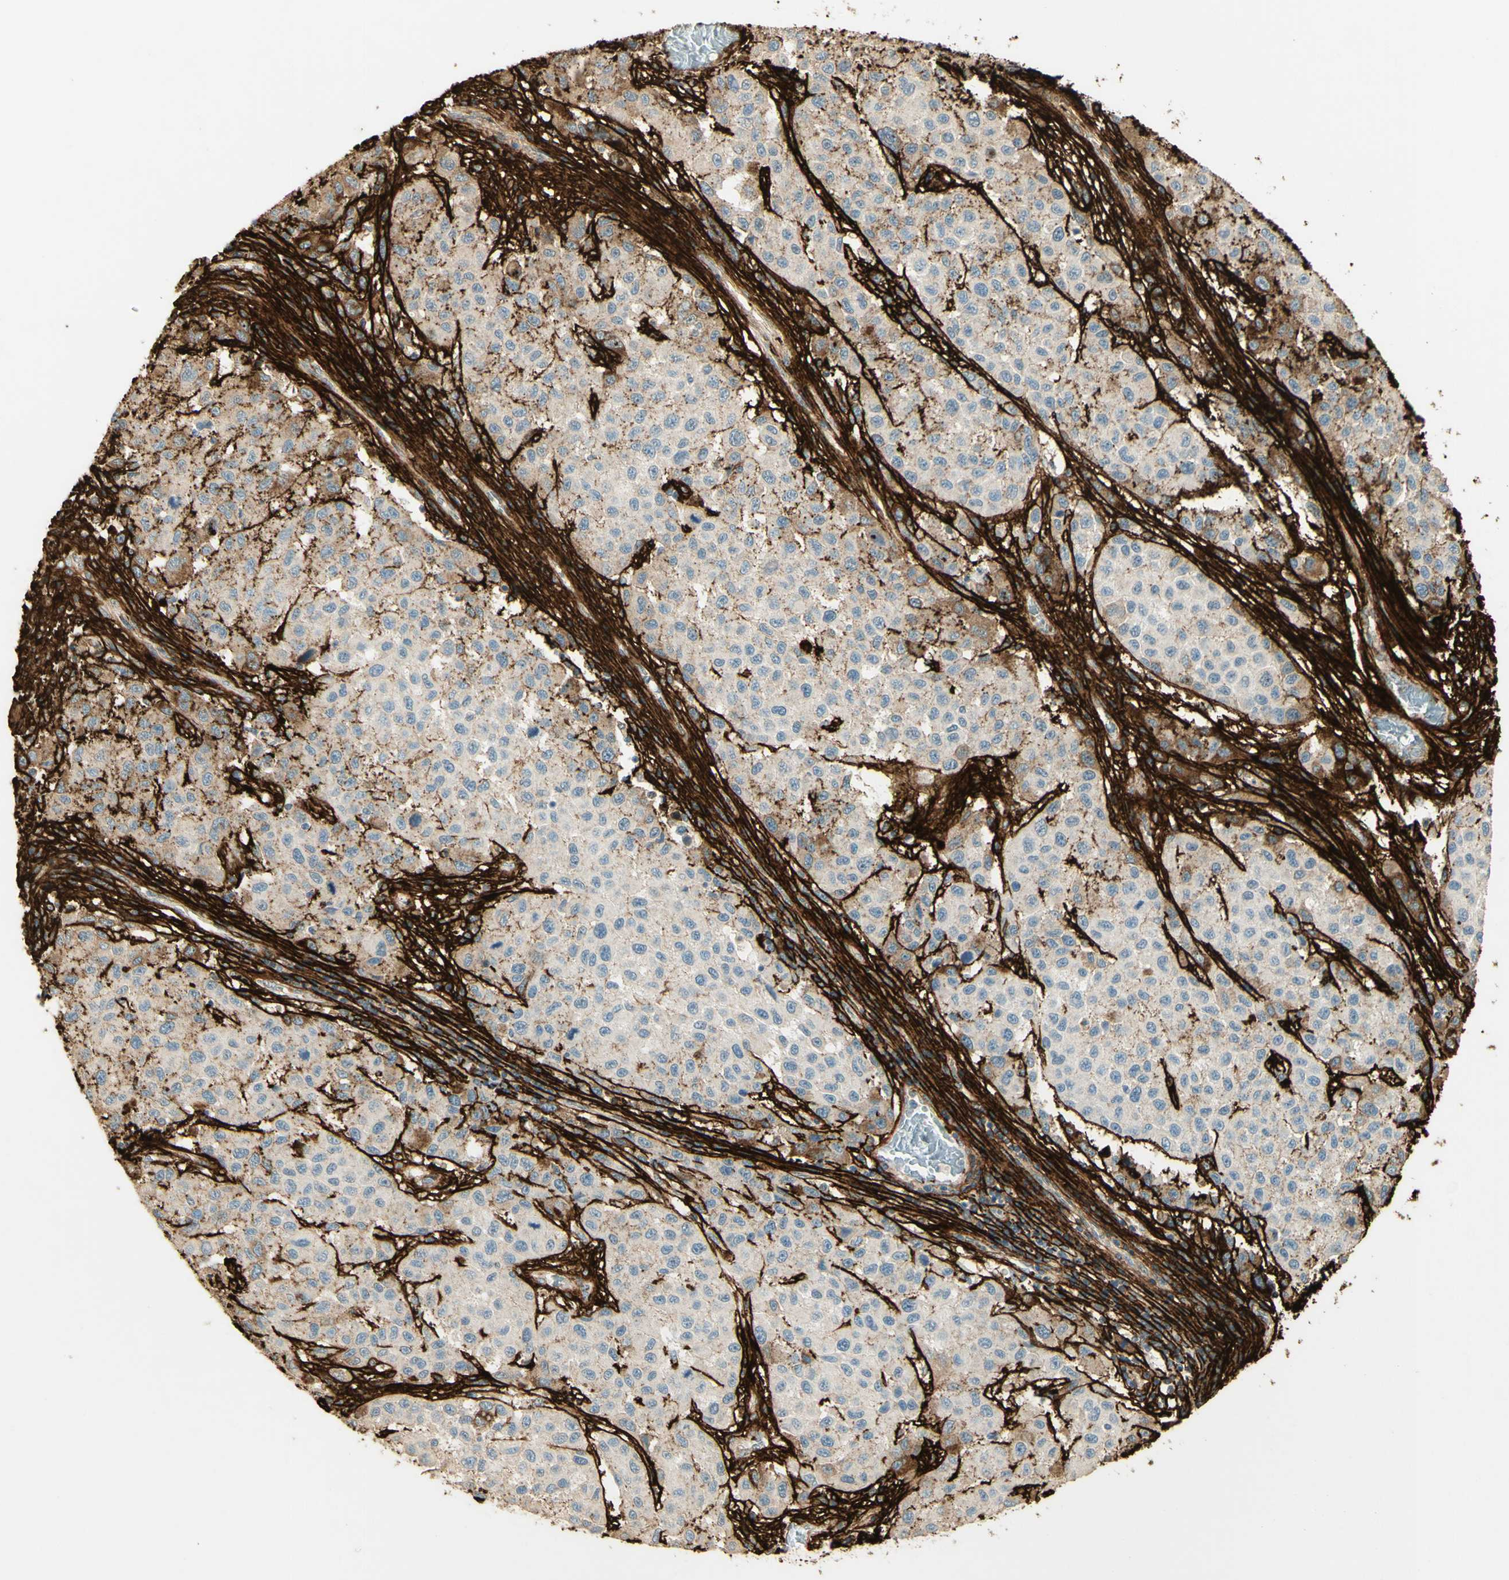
{"staining": {"intensity": "strong", "quantity": "<25%", "location": "cytoplasmic/membranous"}, "tissue": "melanoma", "cell_type": "Tumor cells", "image_type": "cancer", "snomed": [{"axis": "morphology", "description": "Malignant melanoma, Metastatic site"}, {"axis": "topography", "description": "Lymph node"}], "caption": "Protein expression by immunohistochemistry shows strong cytoplasmic/membranous staining in about <25% of tumor cells in melanoma.", "gene": "TNN", "patient": {"sex": "male", "age": 61}}